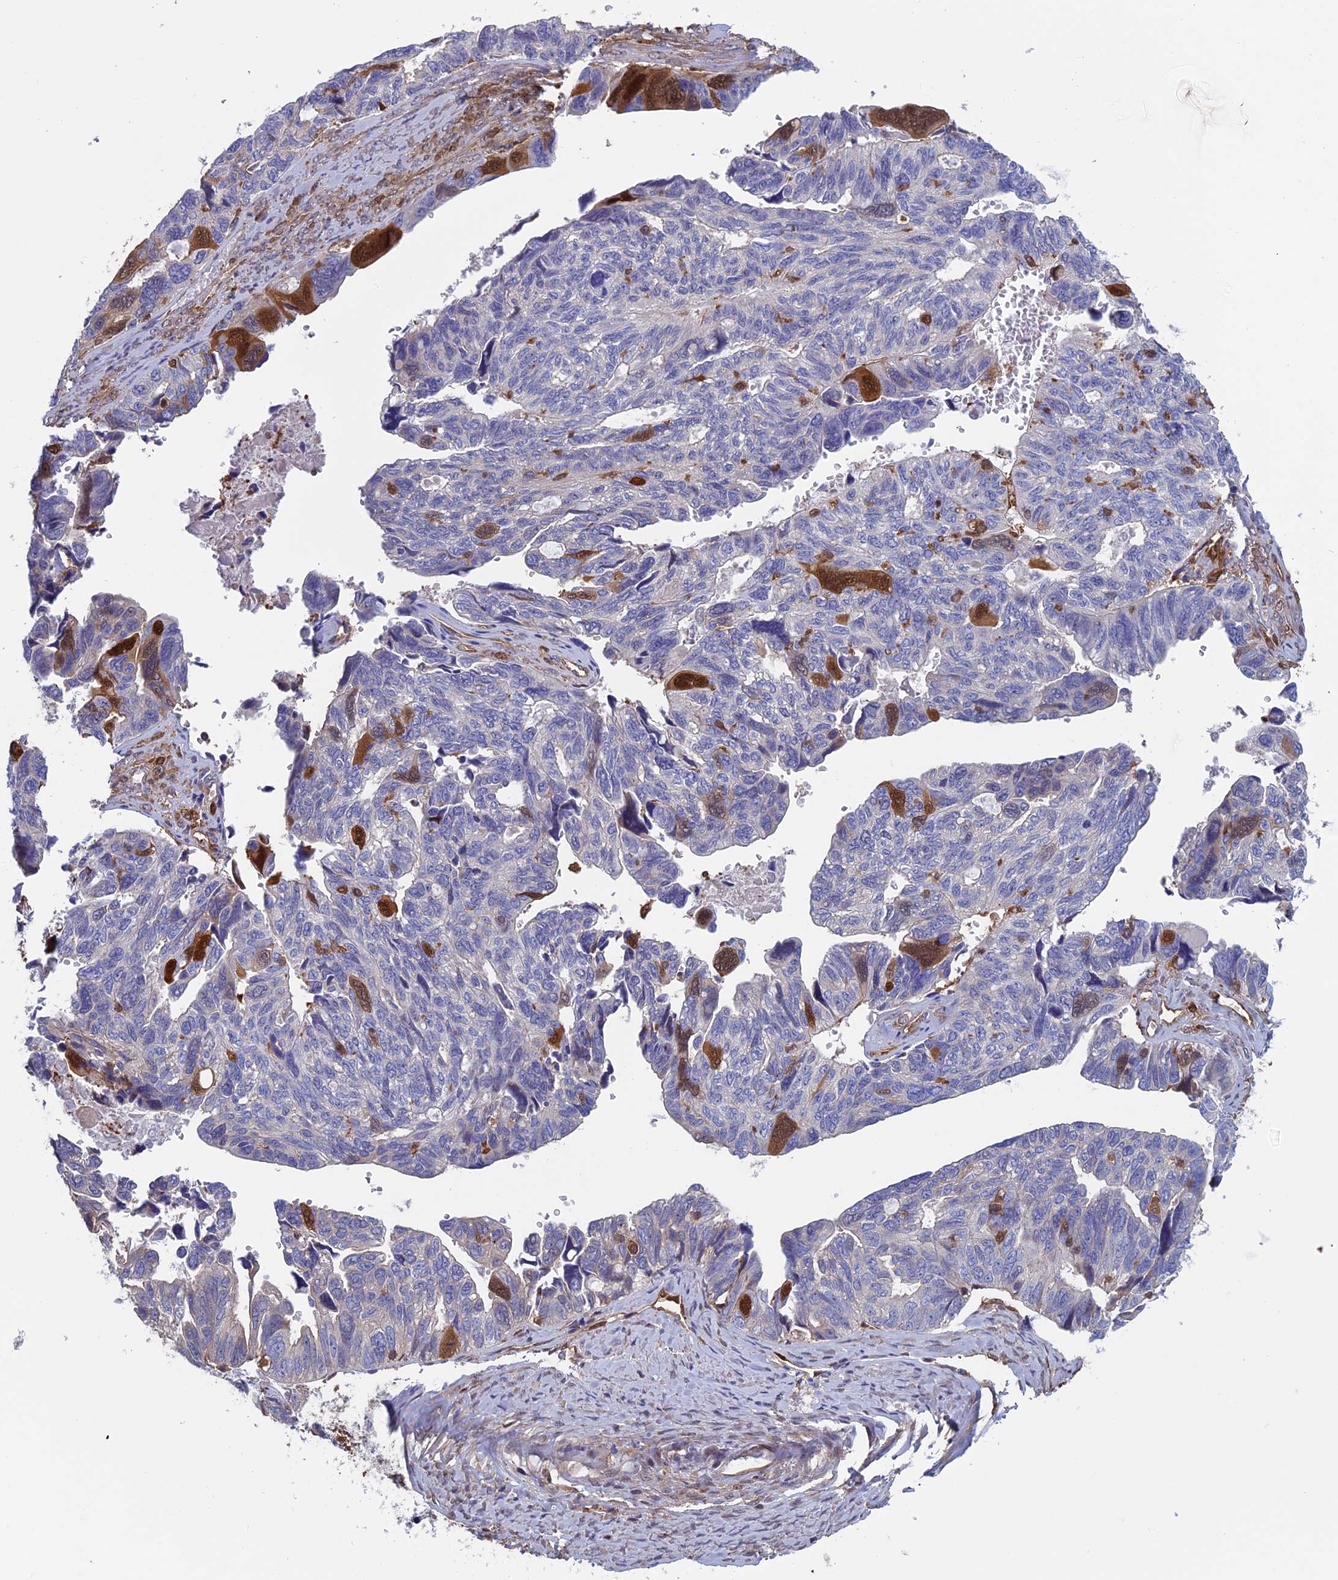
{"staining": {"intensity": "strong", "quantity": "<25%", "location": "cytoplasmic/membranous,nuclear"}, "tissue": "ovarian cancer", "cell_type": "Tumor cells", "image_type": "cancer", "snomed": [{"axis": "morphology", "description": "Cystadenocarcinoma, serous, NOS"}, {"axis": "topography", "description": "Ovary"}], "caption": "A micrograph of human ovarian serous cystadenocarcinoma stained for a protein exhibits strong cytoplasmic/membranous and nuclear brown staining in tumor cells.", "gene": "ARHGAP18", "patient": {"sex": "female", "age": 79}}